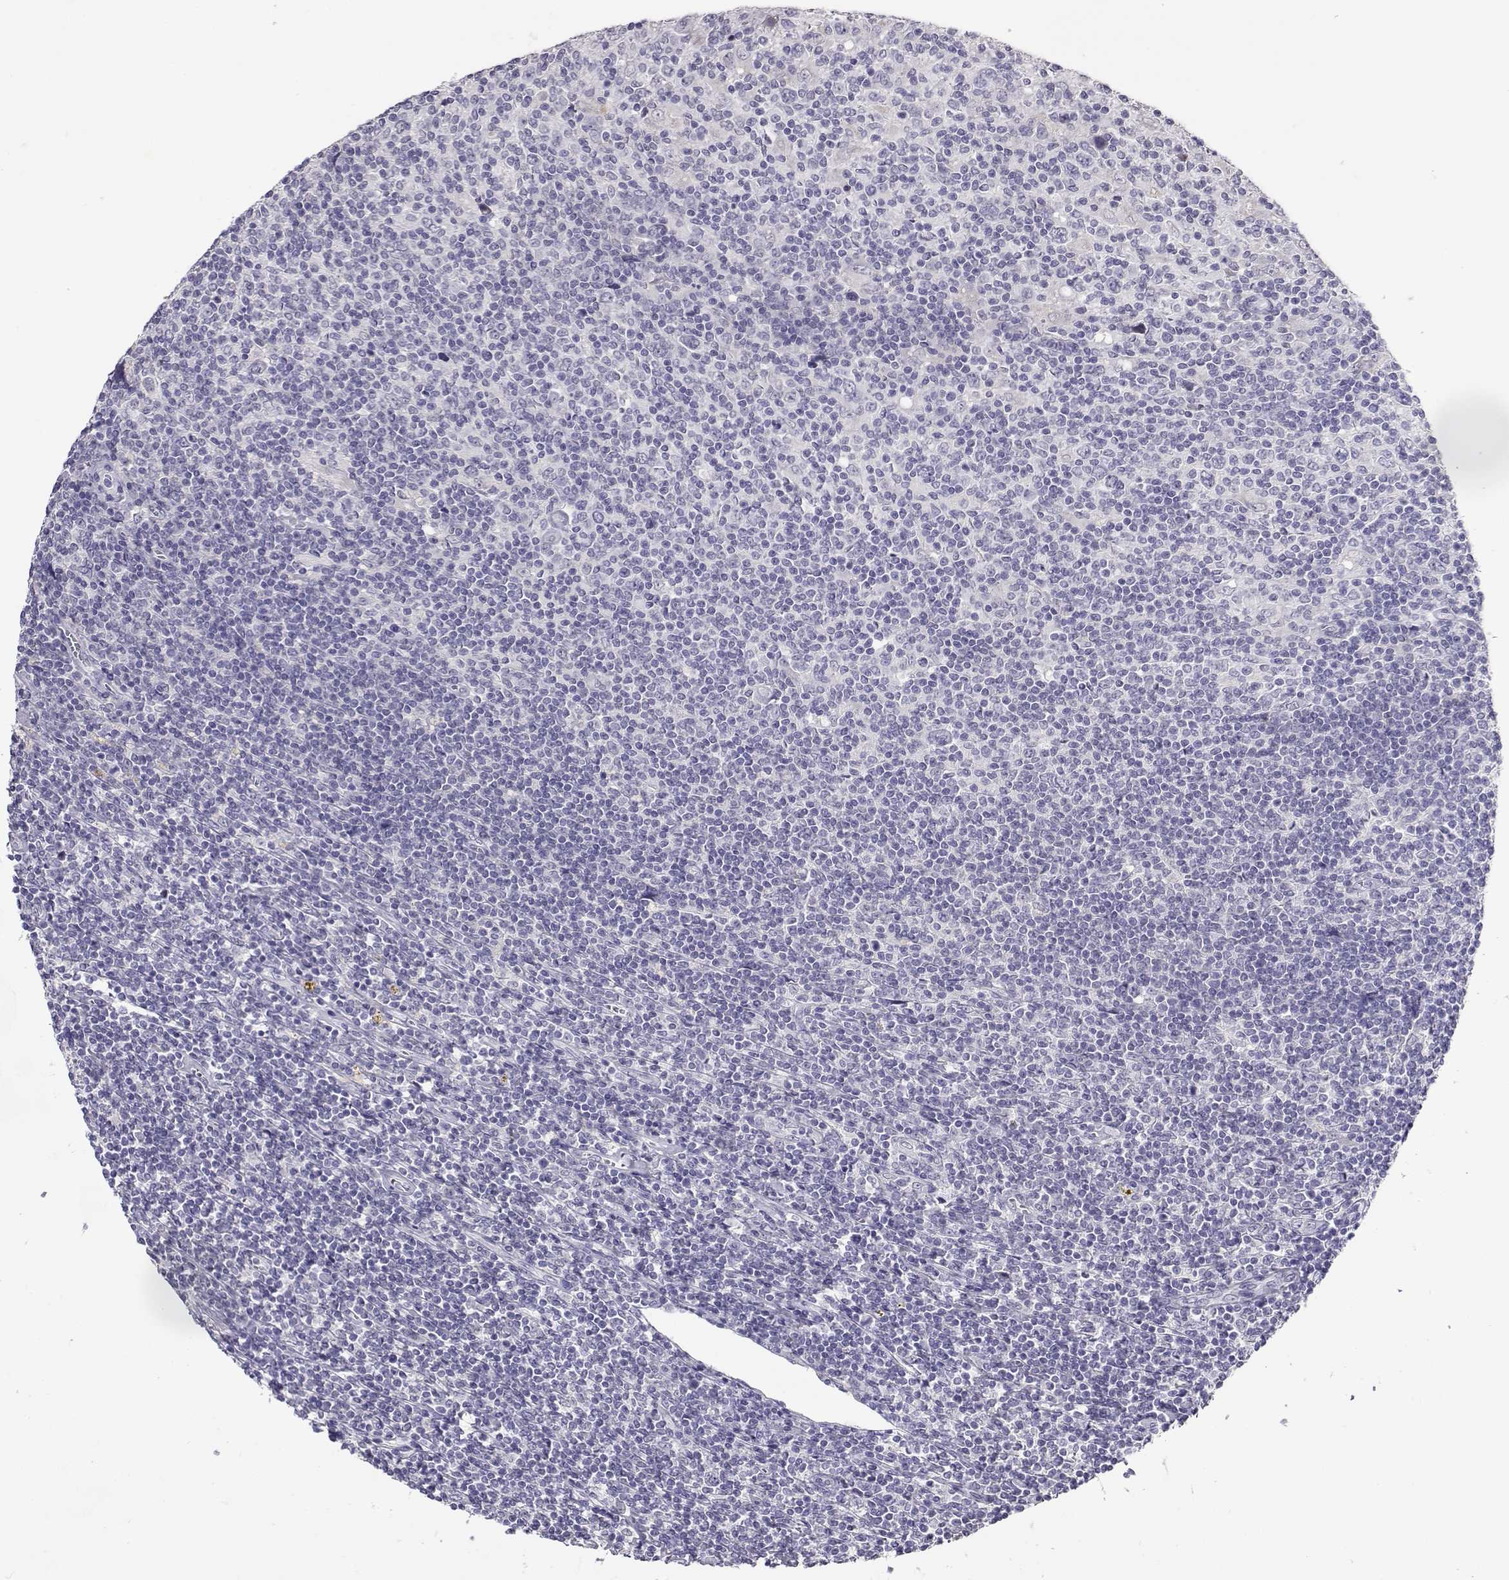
{"staining": {"intensity": "negative", "quantity": "none", "location": "none"}, "tissue": "lymphoma", "cell_type": "Tumor cells", "image_type": "cancer", "snomed": [{"axis": "morphology", "description": "Hodgkin's disease, NOS"}, {"axis": "topography", "description": "Lymph node"}], "caption": "An immunohistochemistry (IHC) photomicrograph of lymphoma is shown. There is no staining in tumor cells of lymphoma.", "gene": "RHOXF2", "patient": {"sex": "male", "age": 40}}